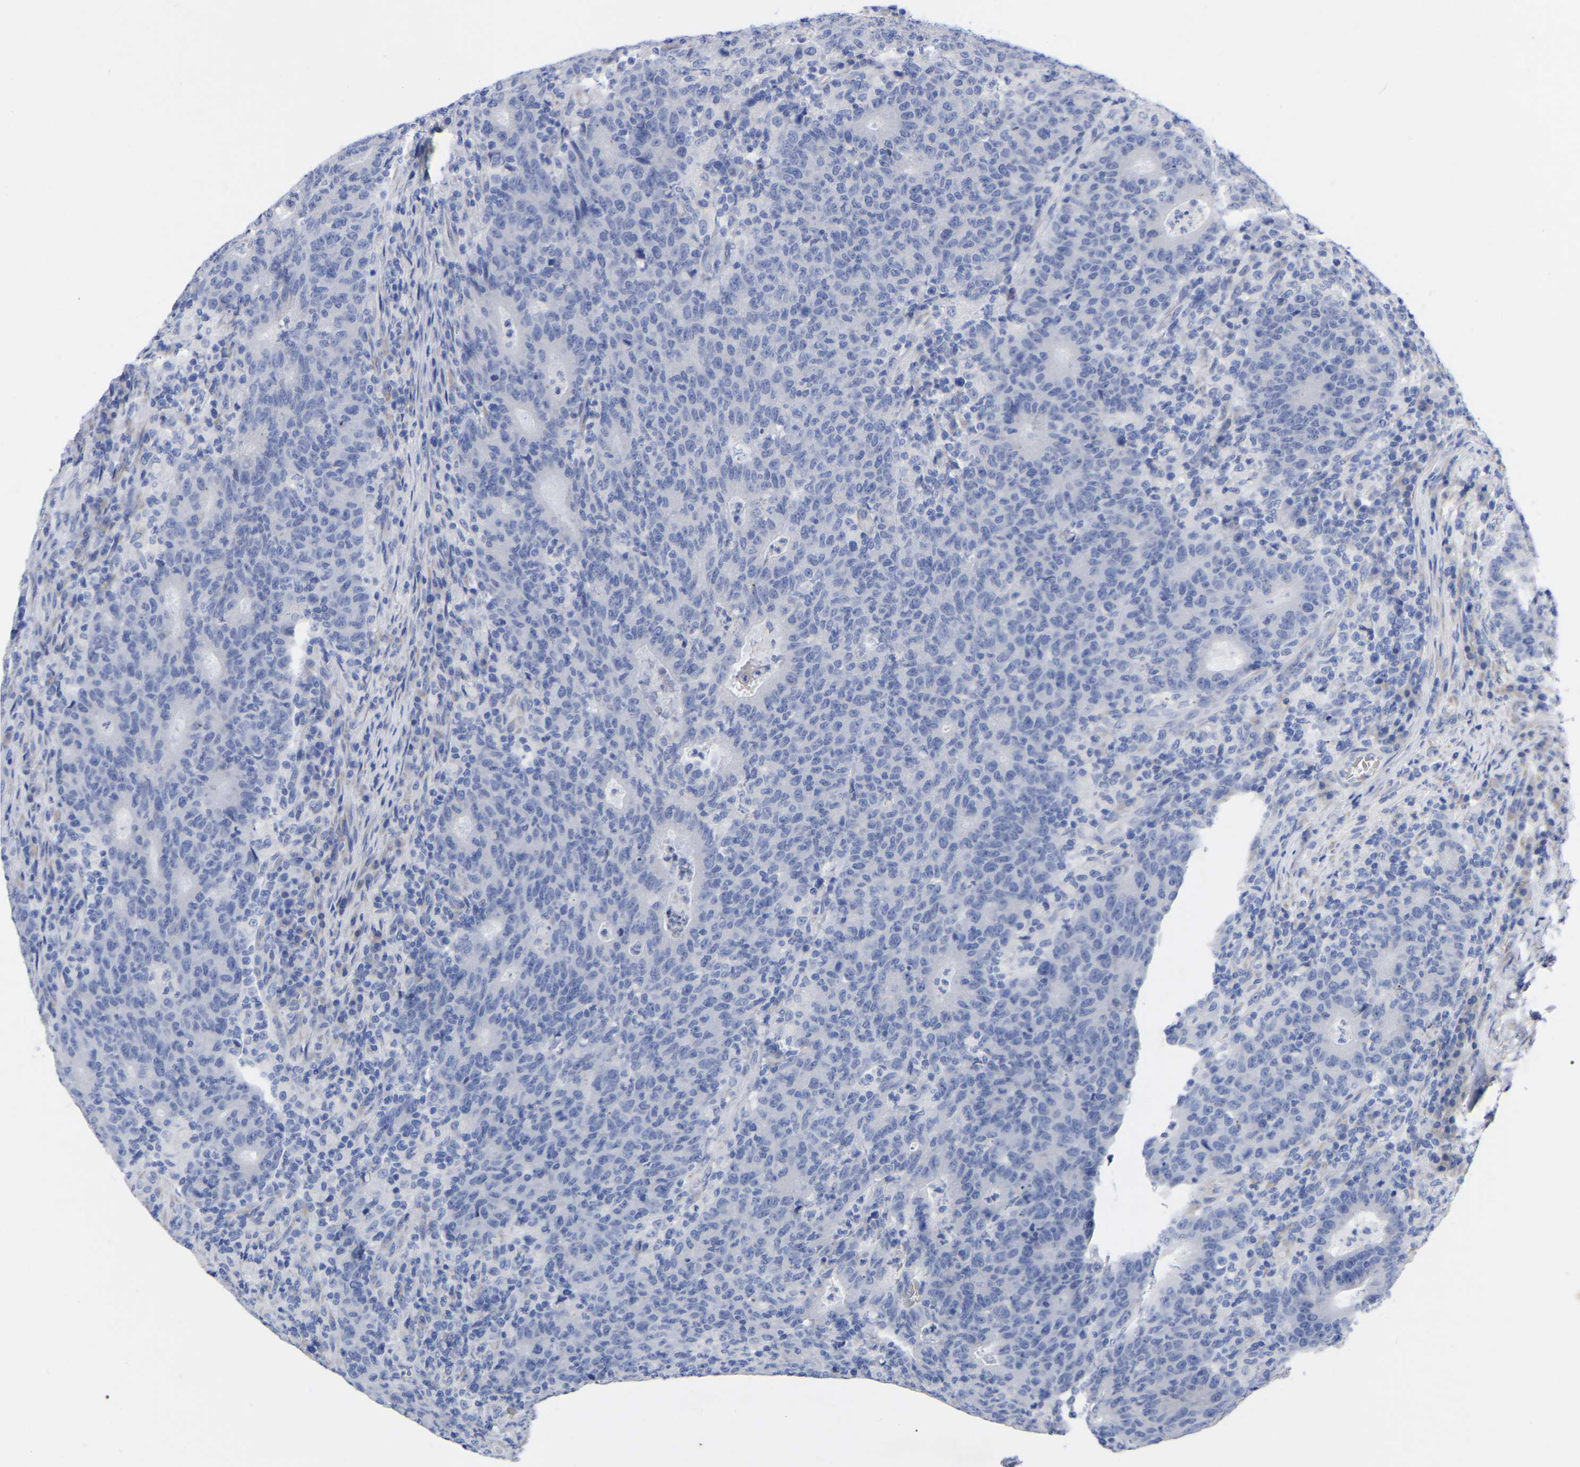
{"staining": {"intensity": "negative", "quantity": "none", "location": "none"}, "tissue": "colorectal cancer", "cell_type": "Tumor cells", "image_type": "cancer", "snomed": [{"axis": "morphology", "description": "Adenocarcinoma, NOS"}, {"axis": "topography", "description": "Colon"}], "caption": "Immunohistochemistry photomicrograph of neoplastic tissue: colorectal cancer (adenocarcinoma) stained with DAB (3,3'-diaminobenzidine) demonstrates no significant protein expression in tumor cells. (DAB (3,3'-diaminobenzidine) IHC with hematoxylin counter stain).", "gene": "GDF3", "patient": {"sex": "female", "age": 75}}